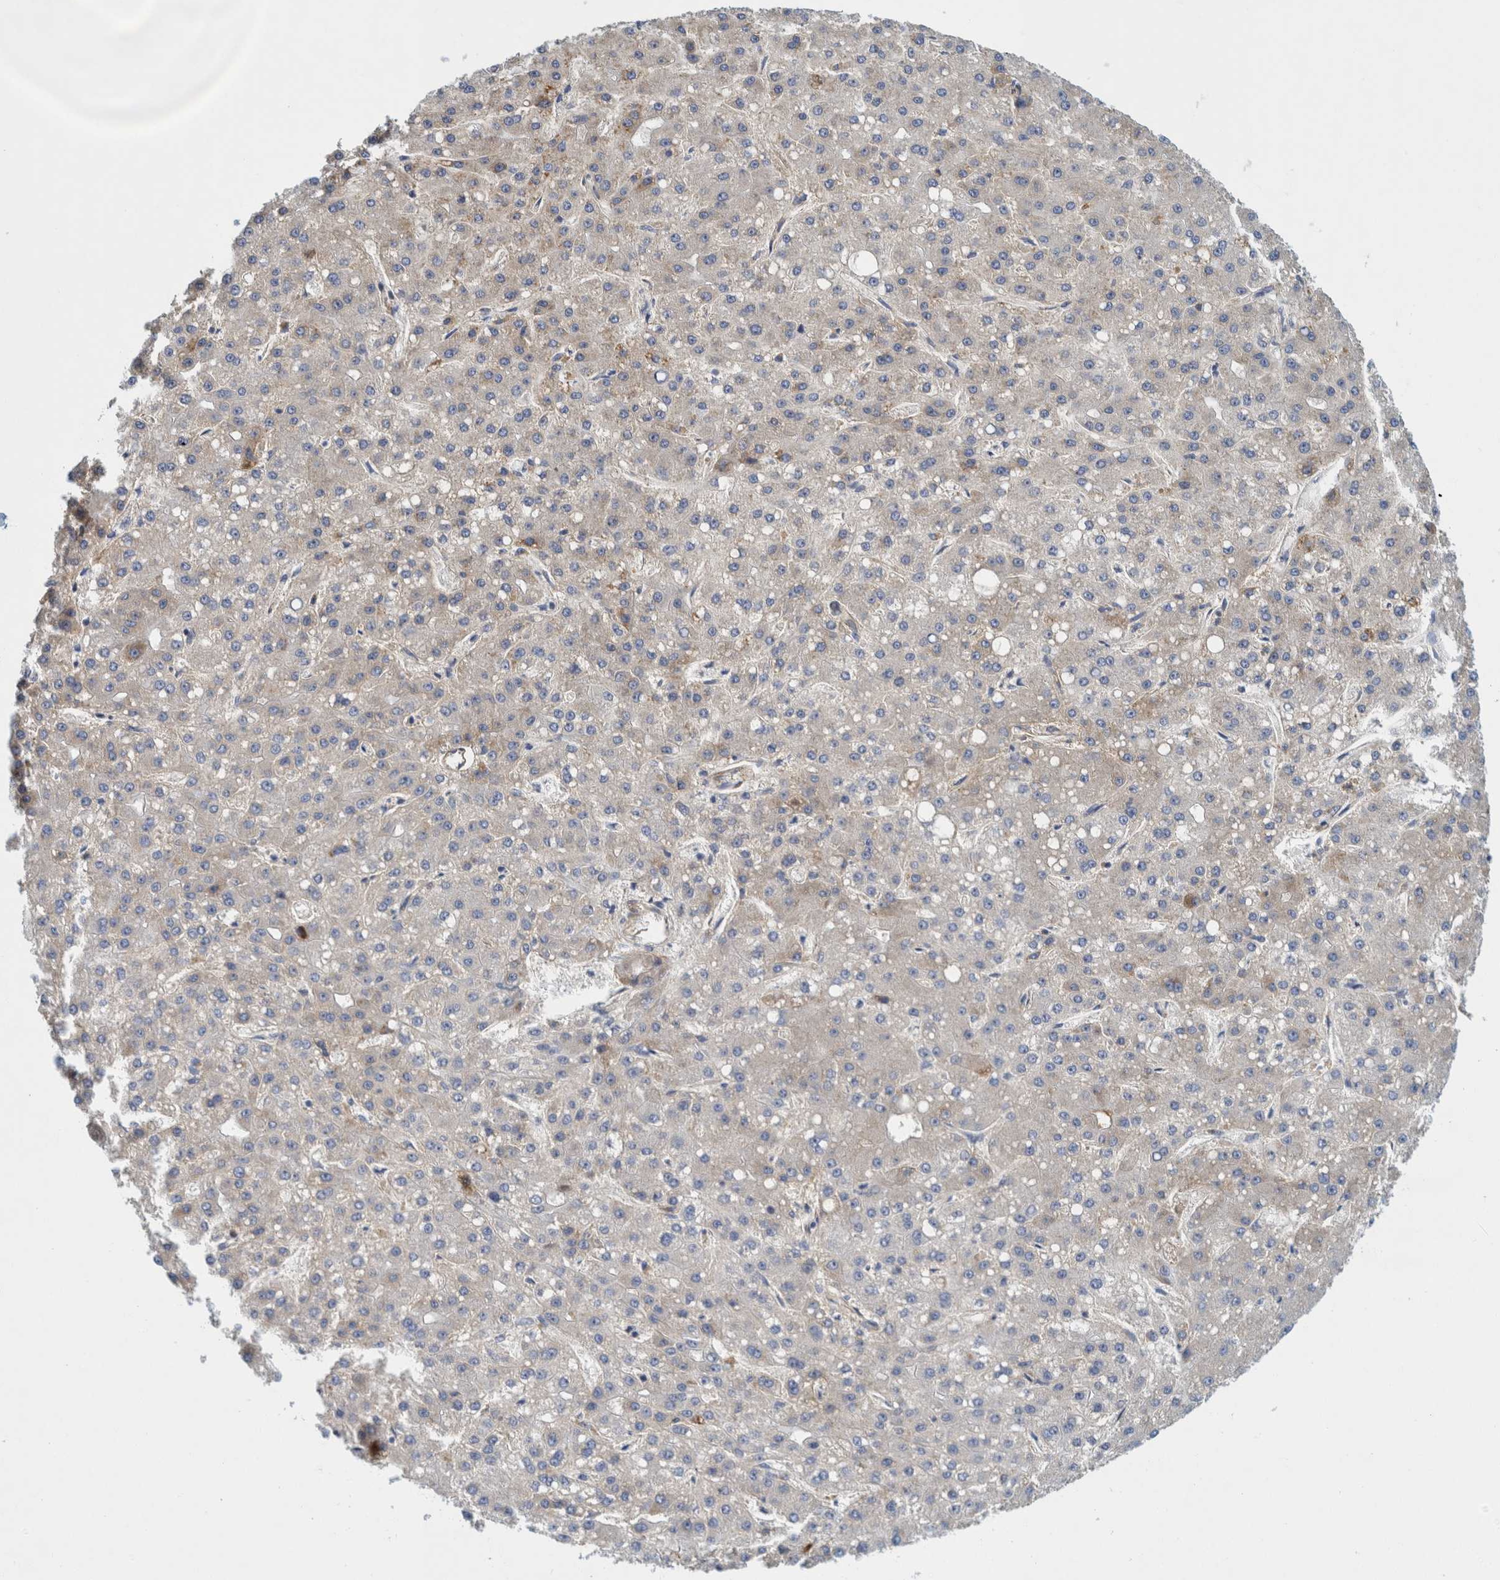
{"staining": {"intensity": "negative", "quantity": "none", "location": "none"}, "tissue": "liver cancer", "cell_type": "Tumor cells", "image_type": "cancer", "snomed": [{"axis": "morphology", "description": "Carcinoma, Hepatocellular, NOS"}, {"axis": "topography", "description": "Liver"}], "caption": "This is an immunohistochemistry image of liver cancer. There is no expression in tumor cells.", "gene": "ZNF324B", "patient": {"sex": "male", "age": 67}}